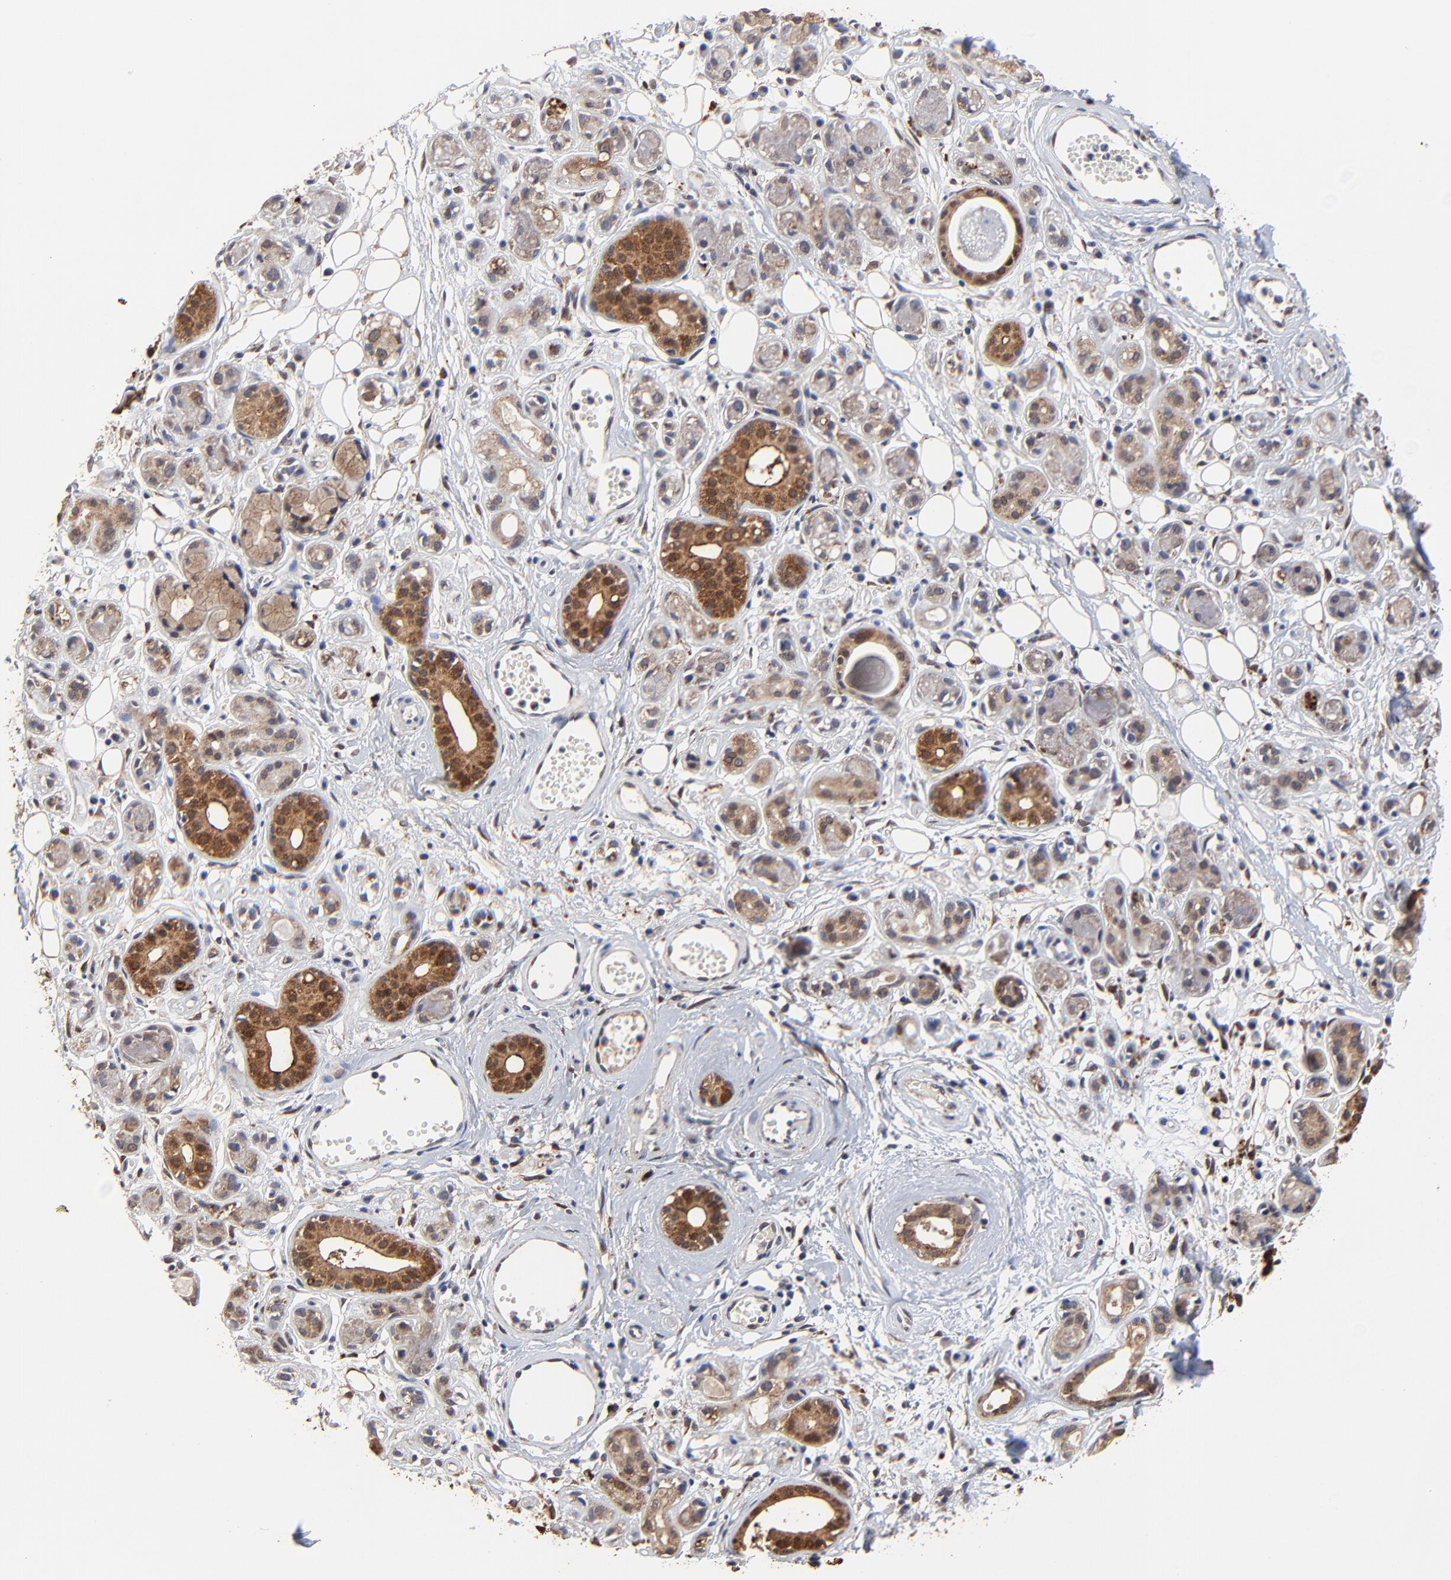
{"staining": {"intensity": "moderate", "quantity": "<25%", "location": "cytoplasmic/membranous"}, "tissue": "salivary gland", "cell_type": "Glandular cells", "image_type": "normal", "snomed": [{"axis": "morphology", "description": "Normal tissue, NOS"}, {"axis": "topography", "description": "Salivary gland"}], "caption": "High-power microscopy captured an immunohistochemistry (IHC) micrograph of unremarkable salivary gland, revealing moderate cytoplasmic/membranous staining in approximately <25% of glandular cells. (Brightfield microscopy of DAB IHC at high magnification).", "gene": "LGALS3", "patient": {"sex": "male", "age": 54}}